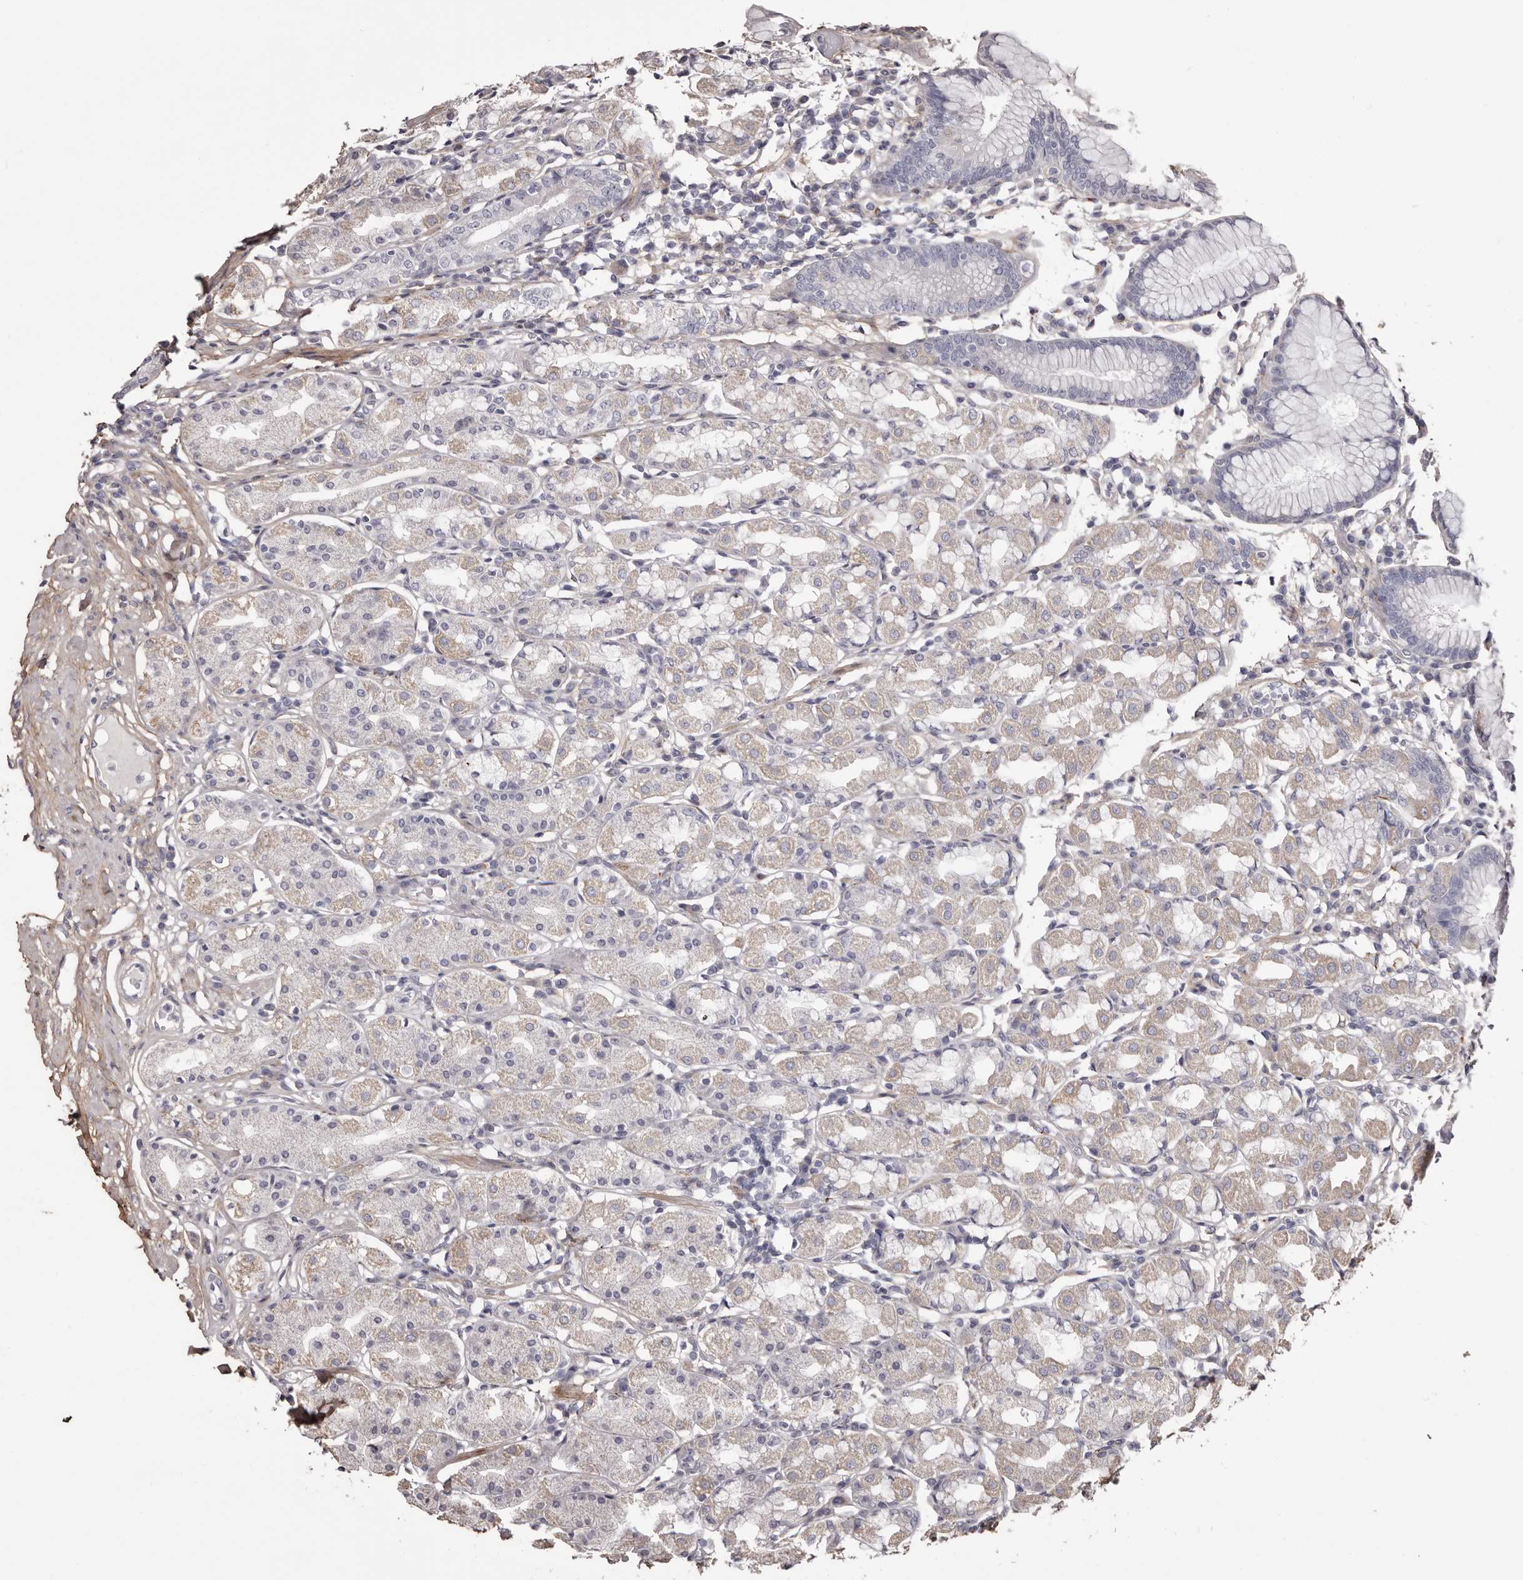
{"staining": {"intensity": "weak", "quantity": "<25%", "location": "cytoplasmic/membranous"}, "tissue": "stomach", "cell_type": "Glandular cells", "image_type": "normal", "snomed": [{"axis": "morphology", "description": "Normal tissue, NOS"}, {"axis": "topography", "description": "Stomach, lower"}], "caption": "A high-resolution photomicrograph shows immunohistochemistry staining of unremarkable stomach, which exhibits no significant positivity in glandular cells.", "gene": "COL6A1", "patient": {"sex": "female", "age": 56}}